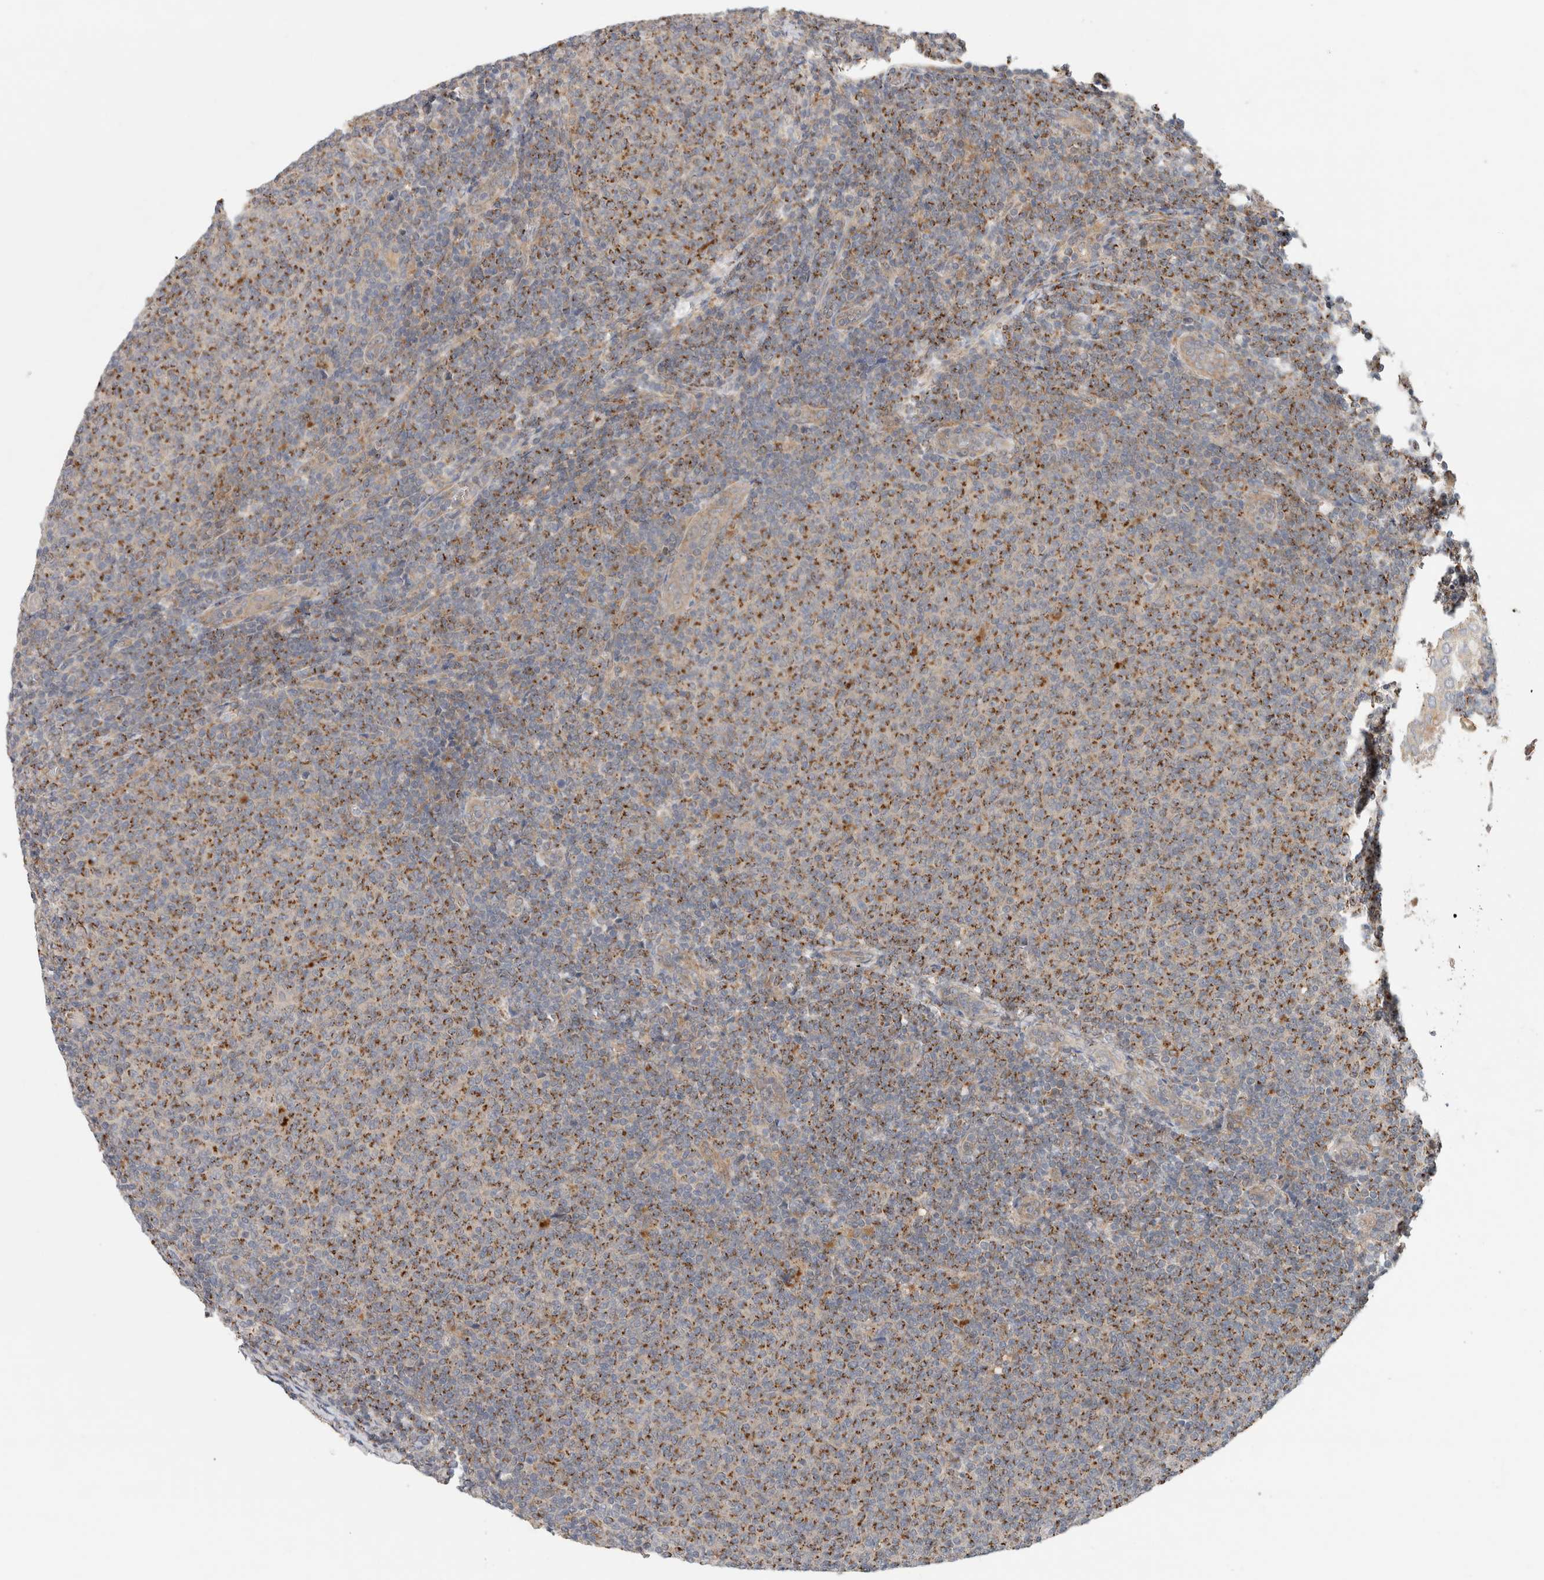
{"staining": {"intensity": "moderate", "quantity": ">75%", "location": "cytoplasmic/membranous"}, "tissue": "lymphoma", "cell_type": "Tumor cells", "image_type": "cancer", "snomed": [{"axis": "morphology", "description": "Malignant lymphoma, non-Hodgkin's type, Low grade"}, {"axis": "topography", "description": "Lymph node"}], "caption": "This is an image of IHC staining of malignant lymphoma, non-Hodgkin's type (low-grade), which shows moderate positivity in the cytoplasmic/membranous of tumor cells.", "gene": "SGK1", "patient": {"sex": "male", "age": 66}}